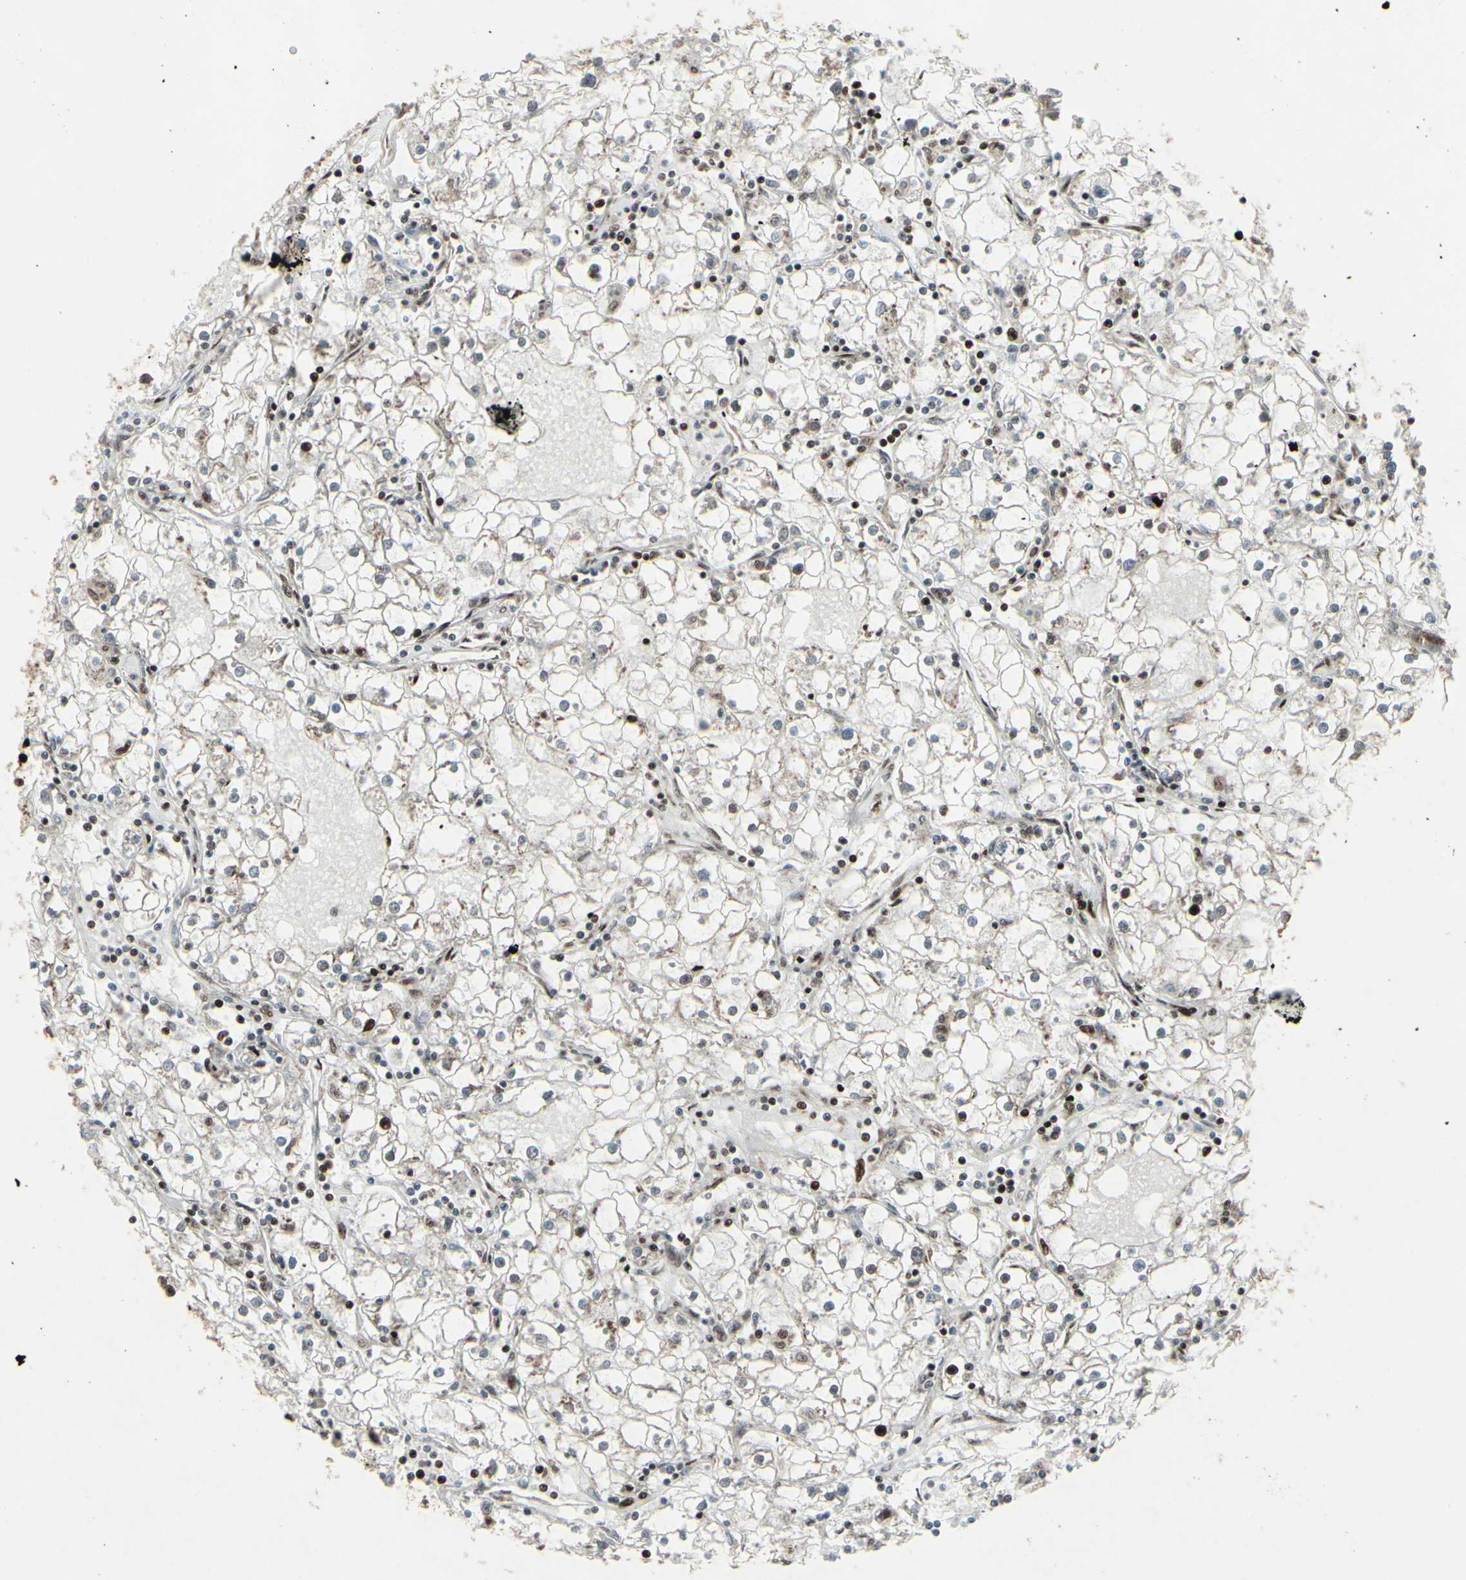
{"staining": {"intensity": "weak", "quantity": "<25%", "location": "nuclear"}, "tissue": "renal cancer", "cell_type": "Tumor cells", "image_type": "cancer", "snomed": [{"axis": "morphology", "description": "Adenocarcinoma, NOS"}, {"axis": "topography", "description": "Kidney"}], "caption": "The micrograph exhibits no significant expression in tumor cells of adenocarcinoma (renal).", "gene": "U2AF2", "patient": {"sex": "male", "age": 56}}